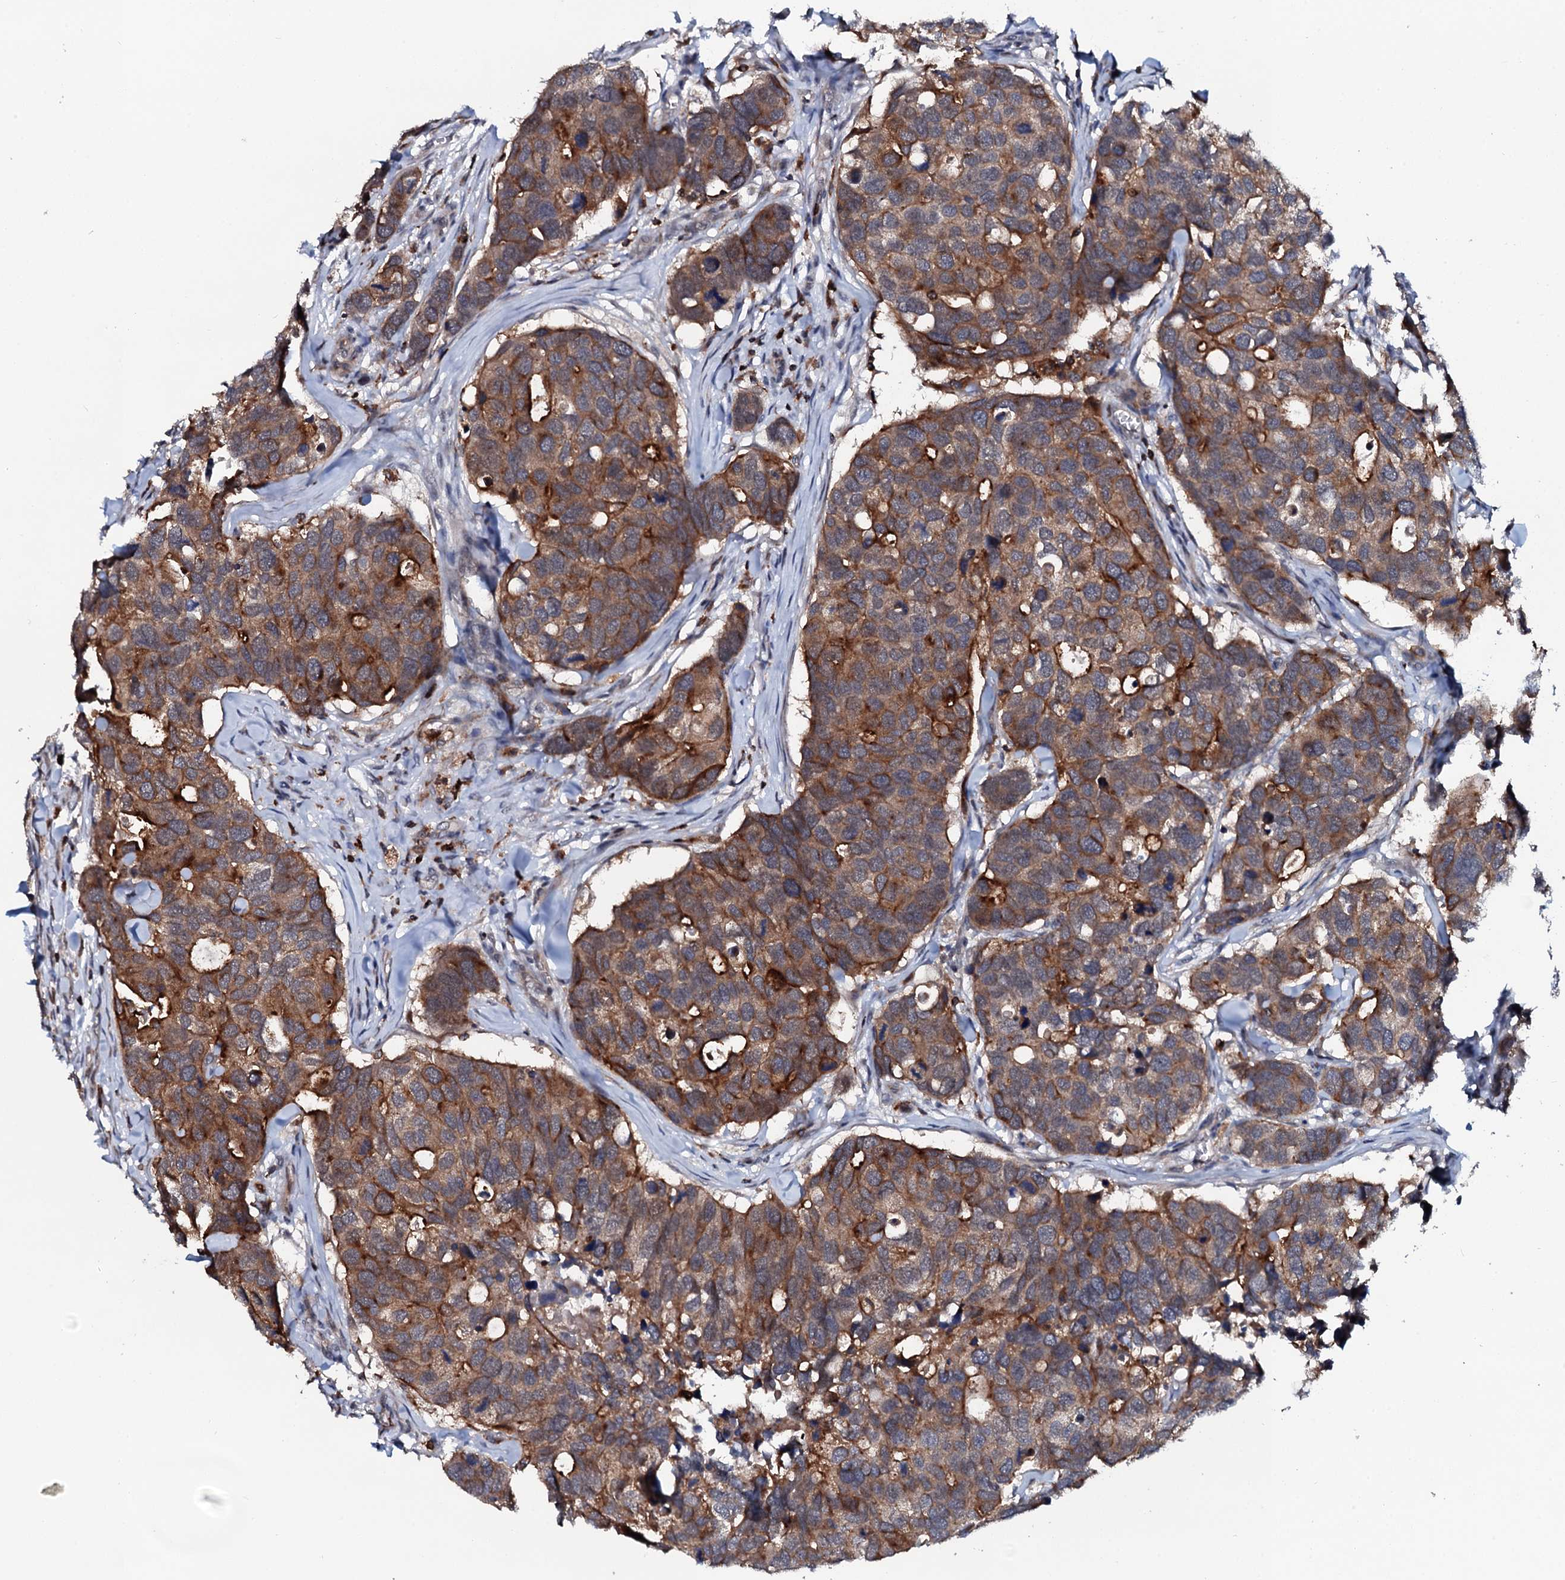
{"staining": {"intensity": "strong", "quantity": "25%-75%", "location": "cytoplasmic/membranous"}, "tissue": "breast cancer", "cell_type": "Tumor cells", "image_type": "cancer", "snomed": [{"axis": "morphology", "description": "Duct carcinoma"}, {"axis": "topography", "description": "Breast"}], "caption": "Breast invasive ductal carcinoma stained with DAB immunohistochemistry (IHC) demonstrates high levels of strong cytoplasmic/membranous staining in about 25%-75% of tumor cells.", "gene": "VAMP8", "patient": {"sex": "female", "age": 83}}